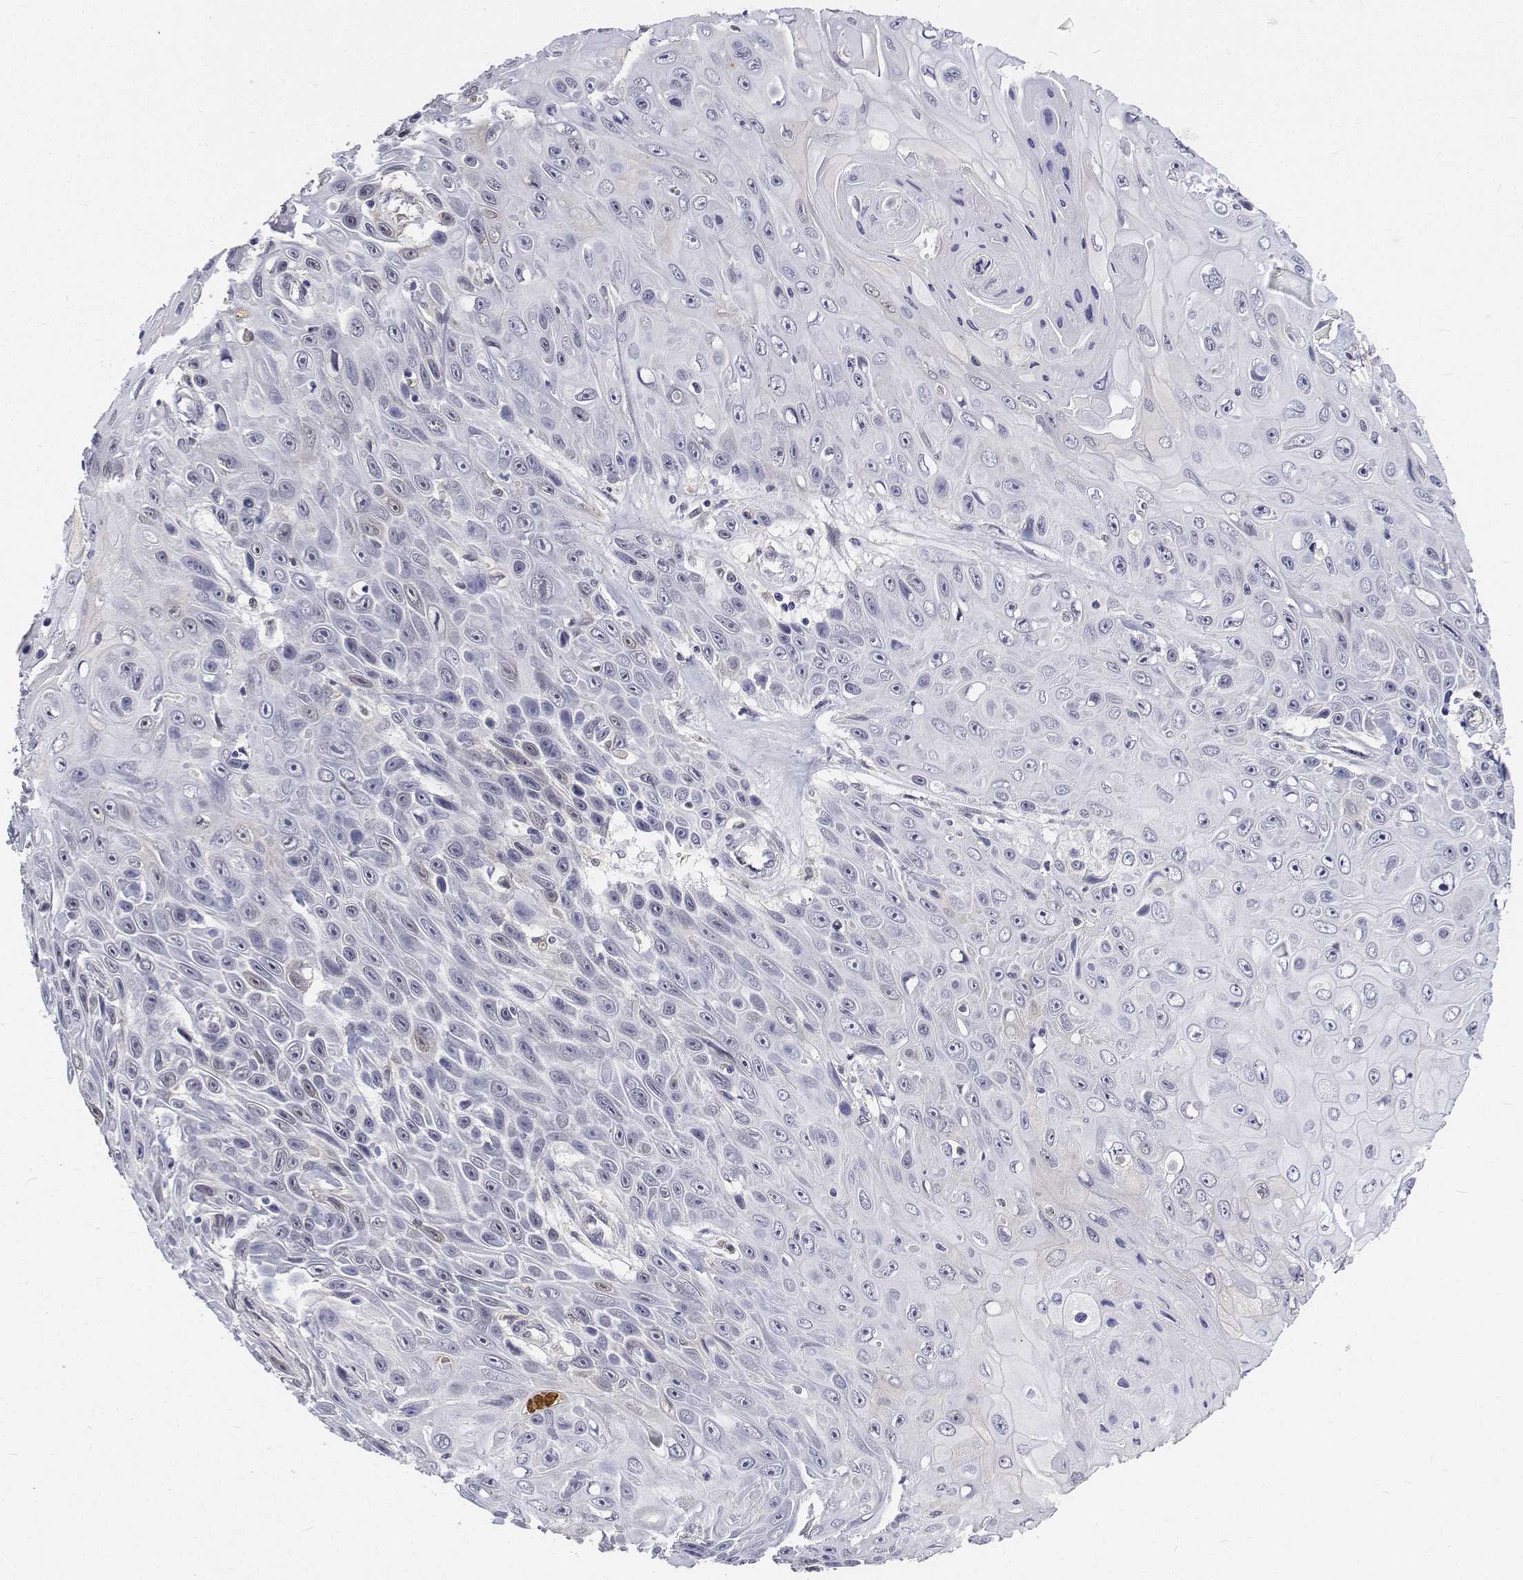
{"staining": {"intensity": "negative", "quantity": "none", "location": "none"}, "tissue": "skin cancer", "cell_type": "Tumor cells", "image_type": "cancer", "snomed": [{"axis": "morphology", "description": "Squamous cell carcinoma, NOS"}, {"axis": "topography", "description": "Skin"}], "caption": "IHC micrograph of neoplastic tissue: squamous cell carcinoma (skin) stained with DAB (3,3'-diaminobenzidine) shows no significant protein positivity in tumor cells.", "gene": "ATRX", "patient": {"sex": "male", "age": 82}}